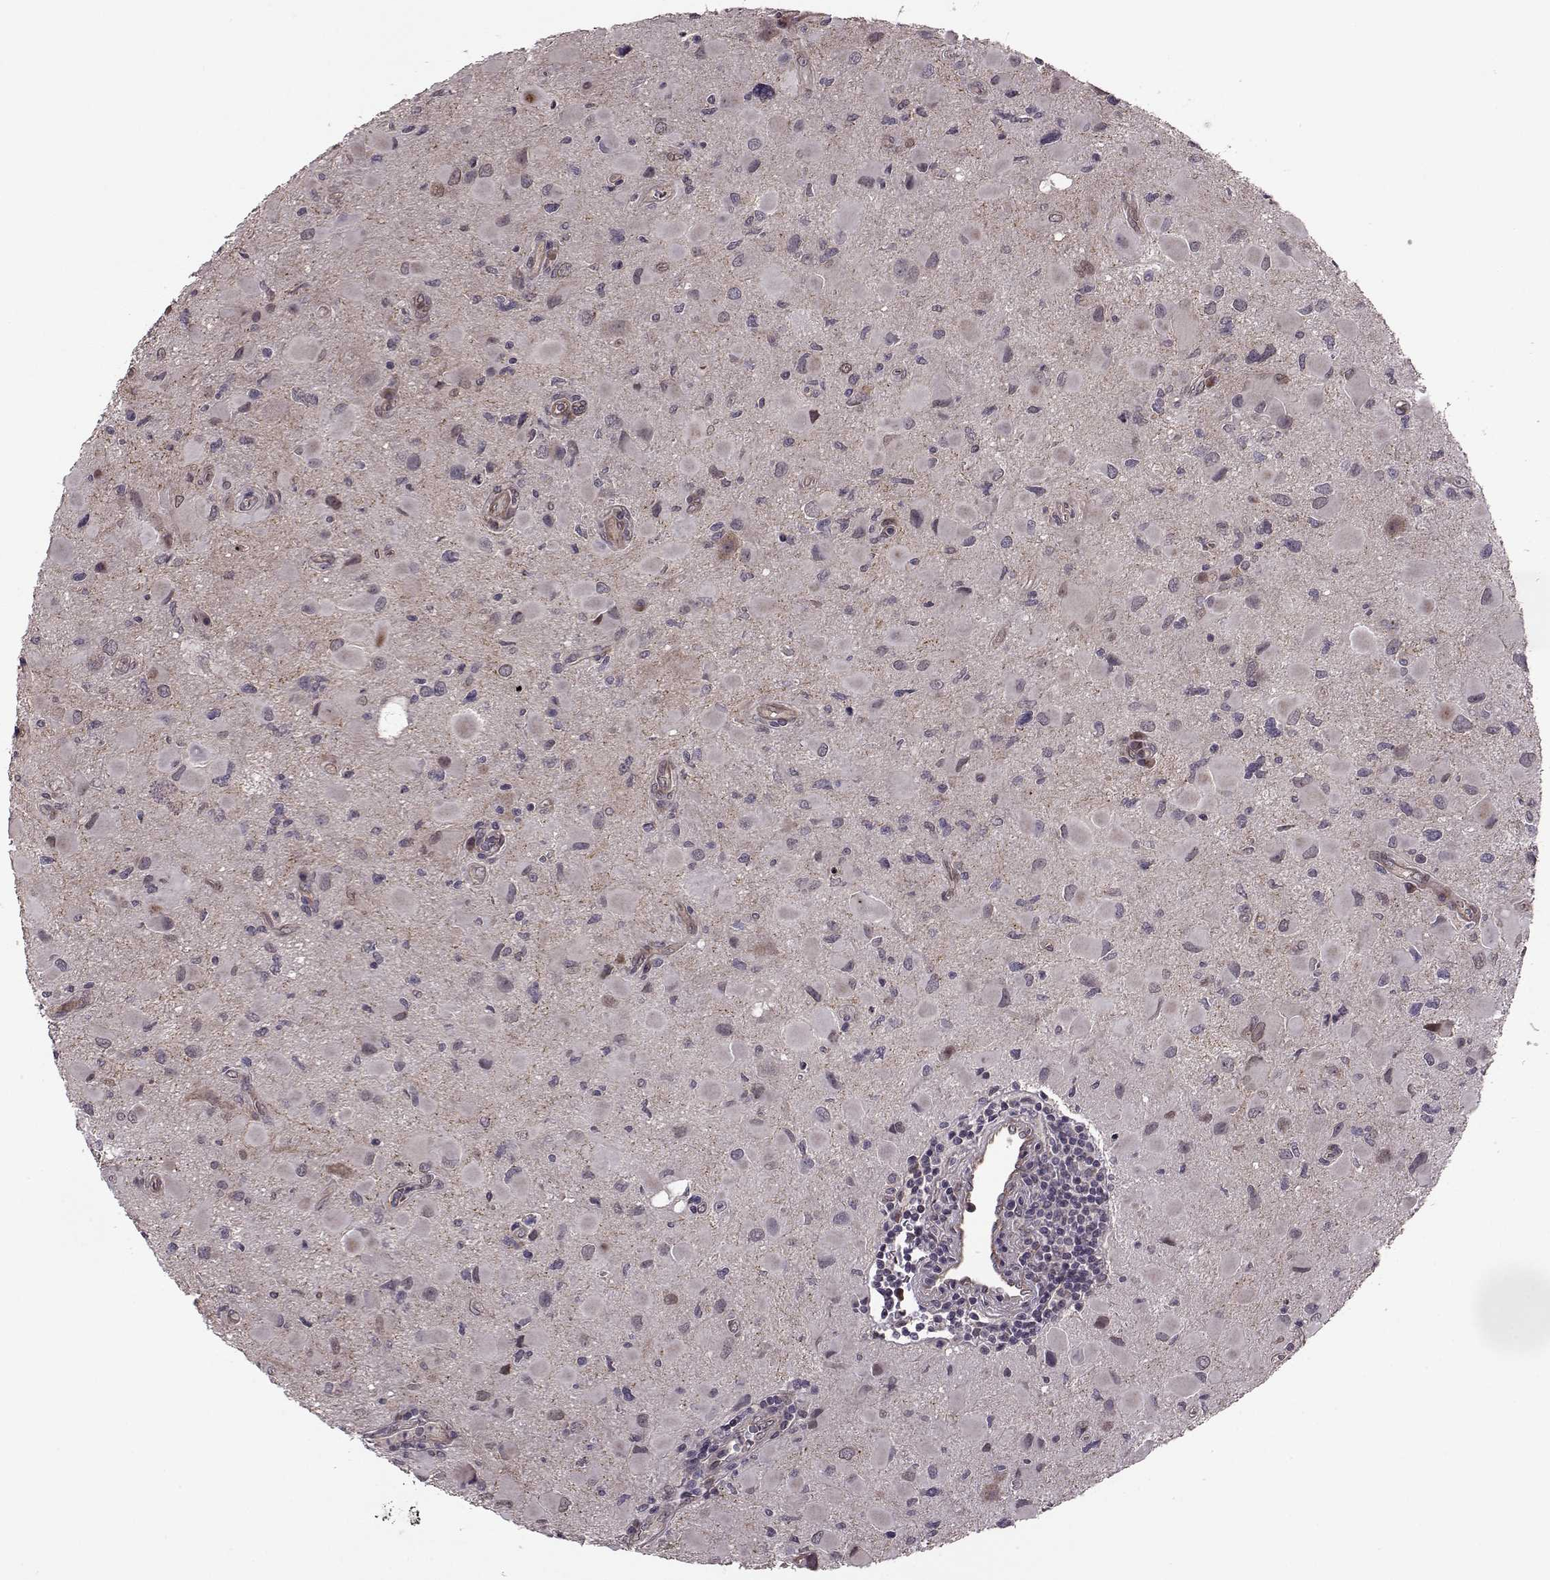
{"staining": {"intensity": "negative", "quantity": "none", "location": "none"}, "tissue": "glioma", "cell_type": "Tumor cells", "image_type": "cancer", "snomed": [{"axis": "morphology", "description": "Glioma, malignant, Low grade"}, {"axis": "topography", "description": "Brain"}], "caption": "There is no significant staining in tumor cells of glioma. (DAB immunohistochemistry with hematoxylin counter stain).", "gene": "SYNPO", "patient": {"sex": "female", "age": 32}}